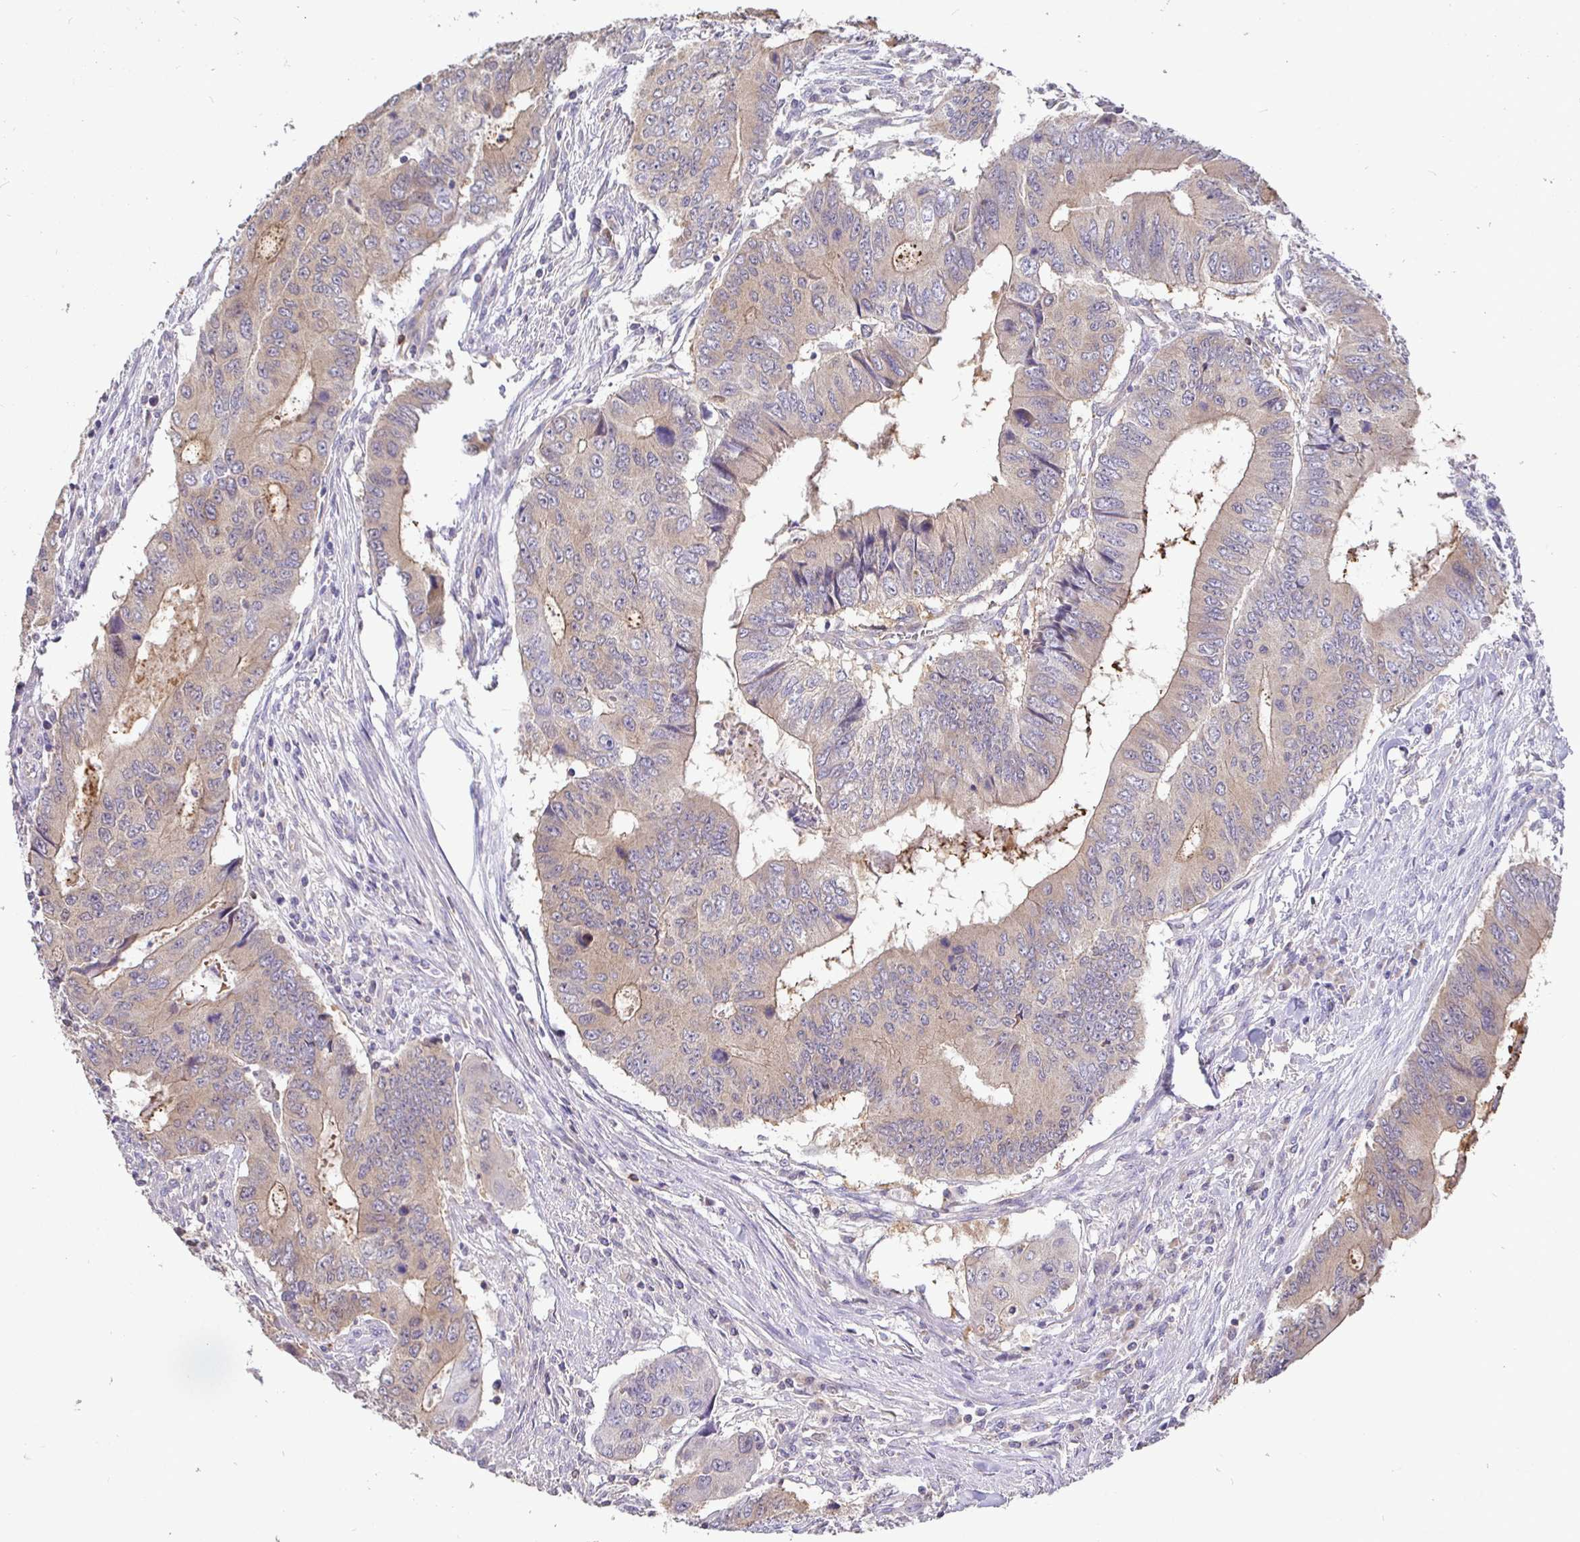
{"staining": {"intensity": "weak", "quantity": ">75%", "location": "cytoplasmic/membranous"}, "tissue": "colorectal cancer", "cell_type": "Tumor cells", "image_type": "cancer", "snomed": [{"axis": "morphology", "description": "Adenocarcinoma, NOS"}, {"axis": "topography", "description": "Colon"}], "caption": "Tumor cells display weak cytoplasmic/membranous expression in about >75% of cells in colorectal cancer (adenocarcinoma).", "gene": "SHISA4", "patient": {"sex": "male", "age": 53}}